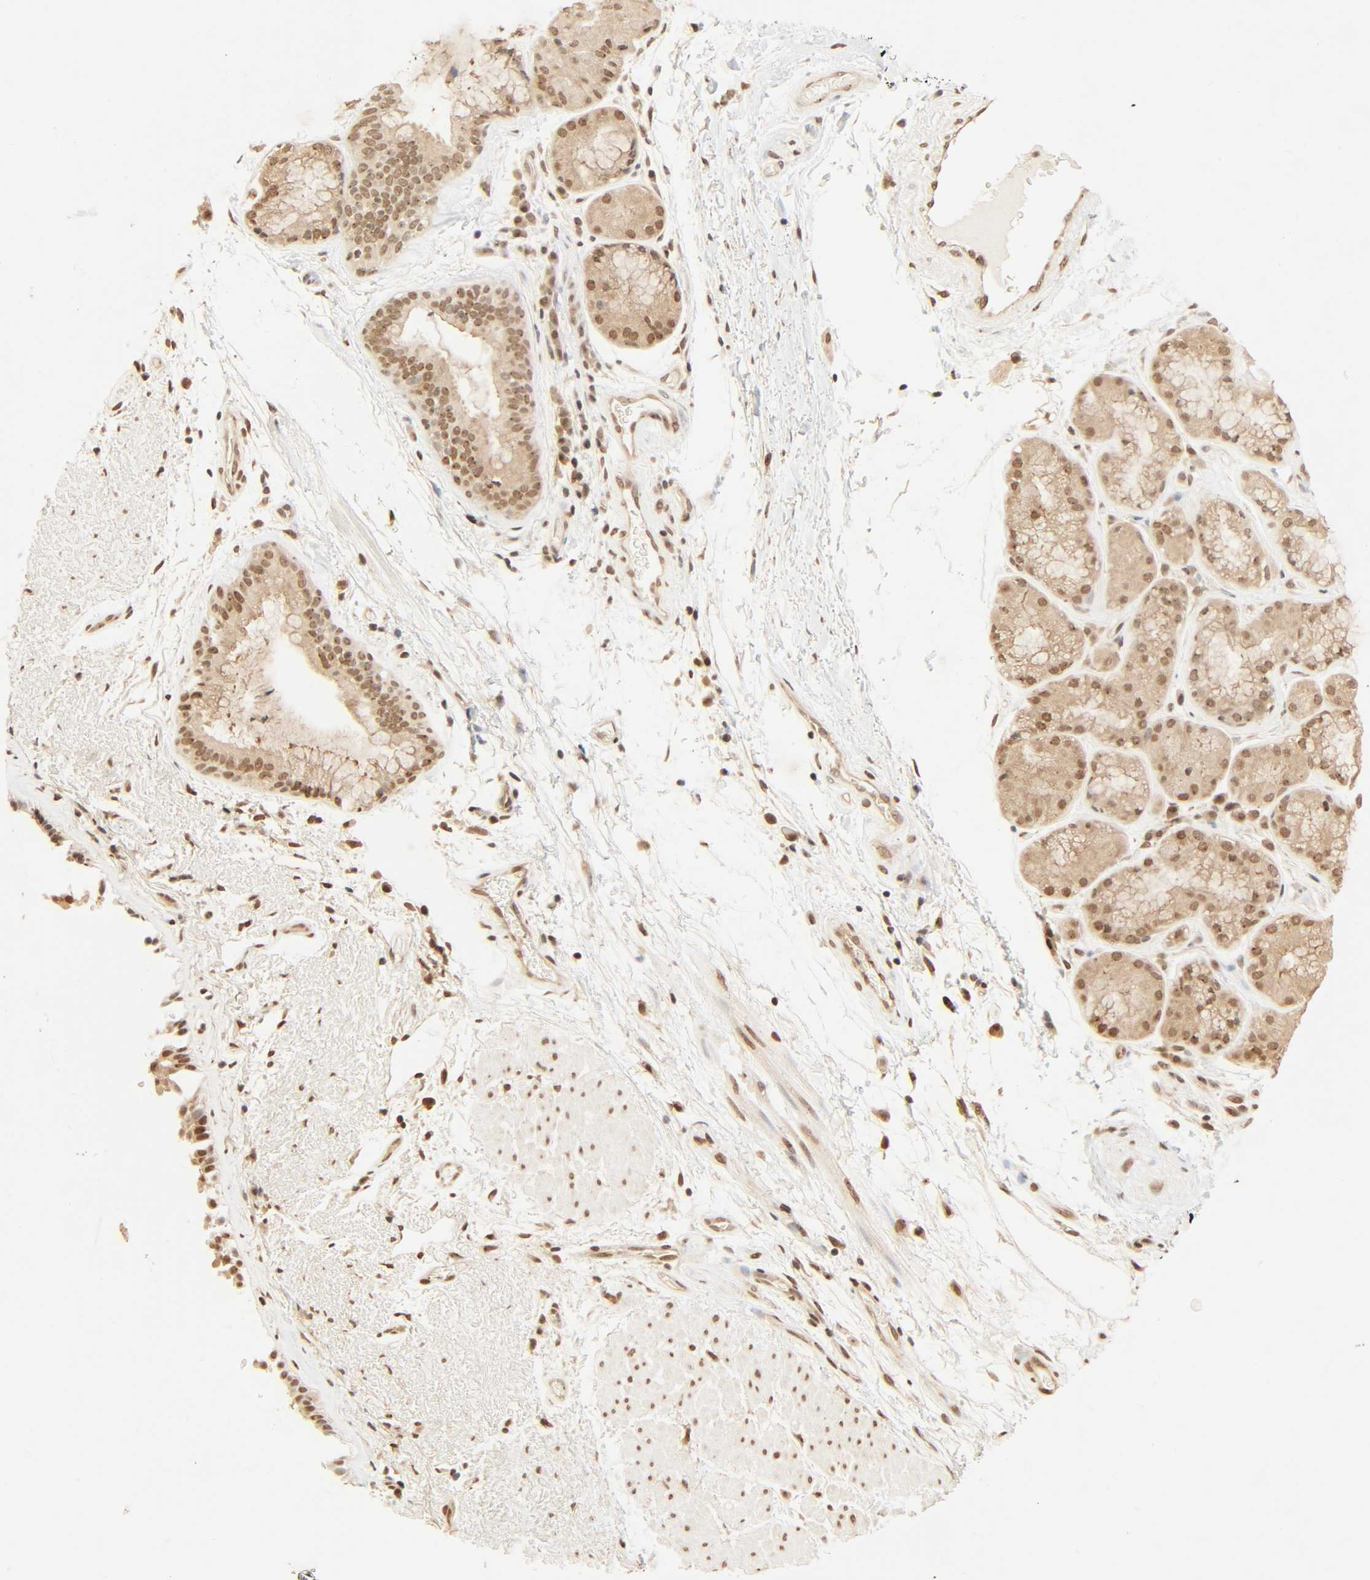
{"staining": {"intensity": "moderate", "quantity": ">75%", "location": "nuclear"}, "tissue": "bronchus", "cell_type": "Respiratory epithelial cells", "image_type": "normal", "snomed": [{"axis": "morphology", "description": "Normal tissue, NOS"}, {"axis": "topography", "description": "Bronchus"}], "caption": "This micrograph exhibits benign bronchus stained with immunohistochemistry to label a protein in brown. The nuclear of respiratory epithelial cells show moderate positivity for the protein. Nuclei are counter-stained blue.", "gene": "UBC", "patient": {"sex": "female", "age": 54}}